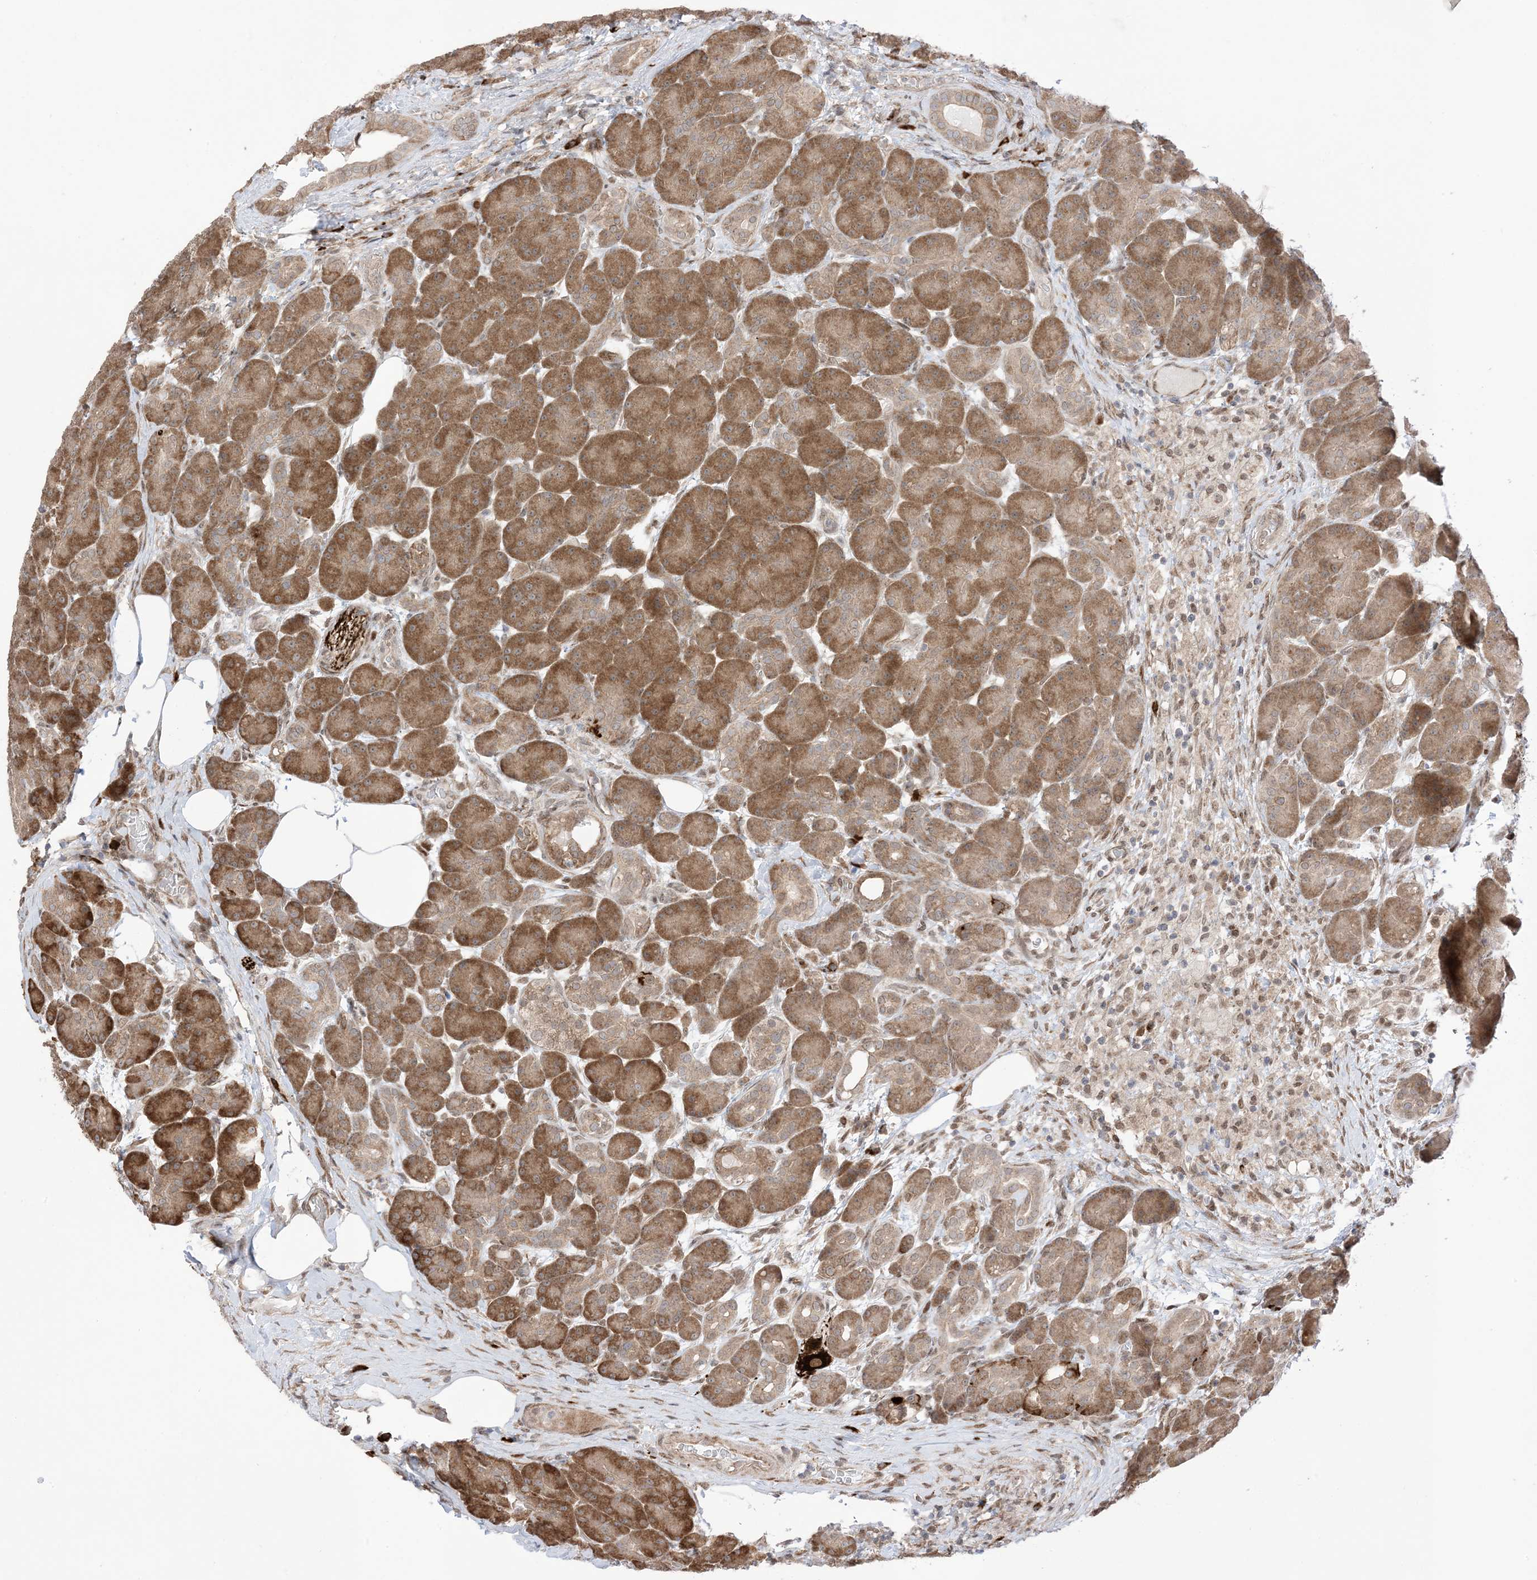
{"staining": {"intensity": "strong", "quantity": ">75%", "location": "cytoplasmic/membranous"}, "tissue": "pancreas", "cell_type": "Exocrine glandular cells", "image_type": "normal", "snomed": [{"axis": "morphology", "description": "Normal tissue, NOS"}, {"axis": "topography", "description": "Pancreas"}], "caption": "The immunohistochemical stain highlights strong cytoplasmic/membranous positivity in exocrine glandular cells of benign pancreas. Nuclei are stained in blue.", "gene": "UBE2E2", "patient": {"sex": "male", "age": 63}}